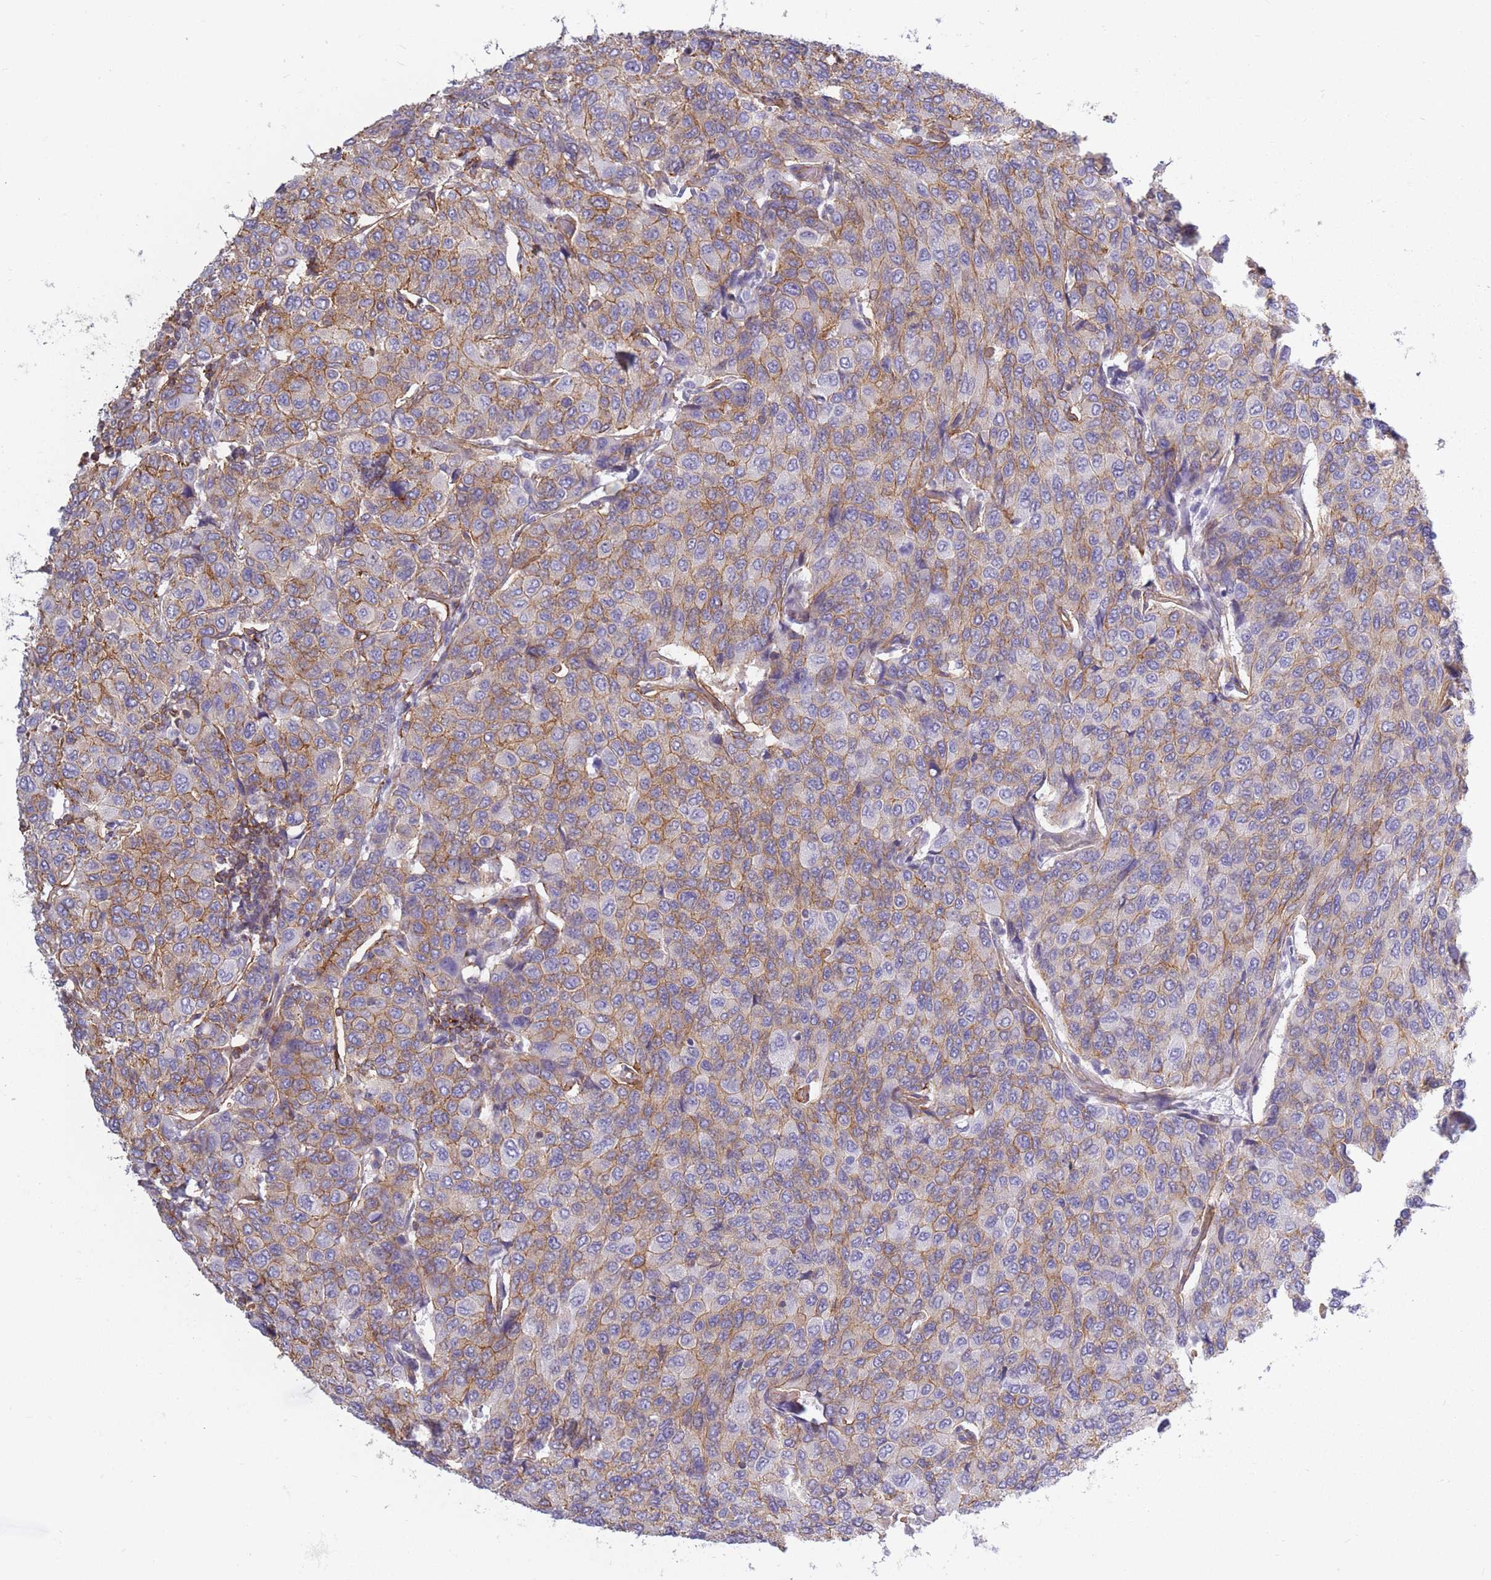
{"staining": {"intensity": "weak", "quantity": "25%-75%", "location": "cytoplasmic/membranous"}, "tissue": "breast cancer", "cell_type": "Tumor cells", "image_type": "cancer", "snomed": [{"axis": "morphology", "description": "Duct carcinoma"}, {"axis": "topography", "description": "Breast"}], "caption": "DAB immunohistochemical staining of human breast cancer (infiltrating ductal carcinoma) displays weak cytoplasmic/membranous protein staining in approximately 25%-75% of tumor cells.", "gene": "ADD1", "patient": {"sex": "female", "age": 55}}